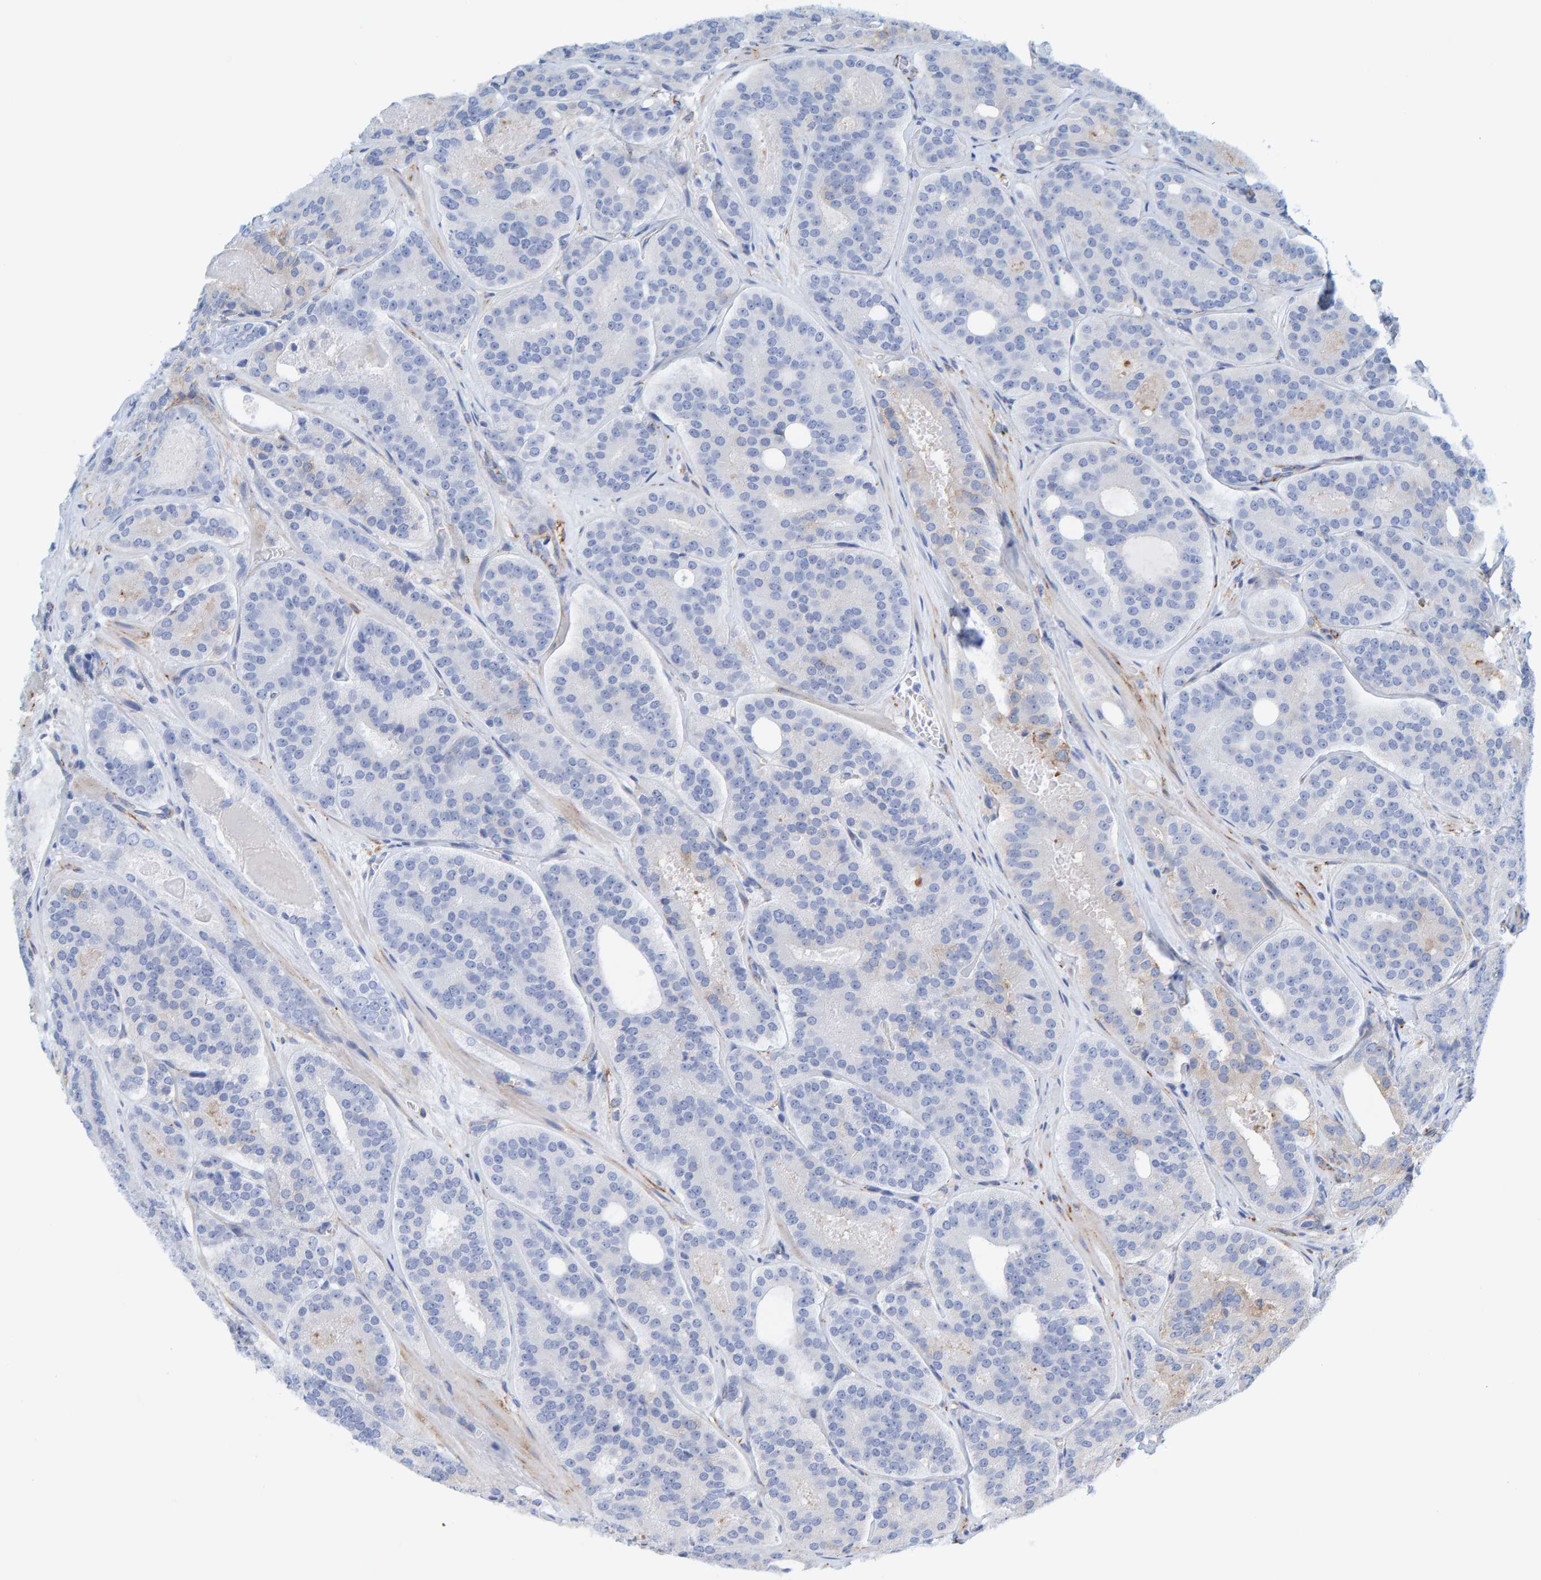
{"staining": {"intensity": "negative", "quantity": "none", "location": "none"}, "tissue": "prostate cancer", "cell_type": "Tumor cells", "image_type": "cancer", "snomed": [{"axis": "morphology", "description": "Adenocarcinoma, High grade"}, {"axis": "topography", "description": "Prostate"}], "caption": "Tumor cells show no significant protein staining in prostate adenocarcinoma (high-grade).", "gene": "MAP1B", "patient": {"sex": "male", "age": 60}}